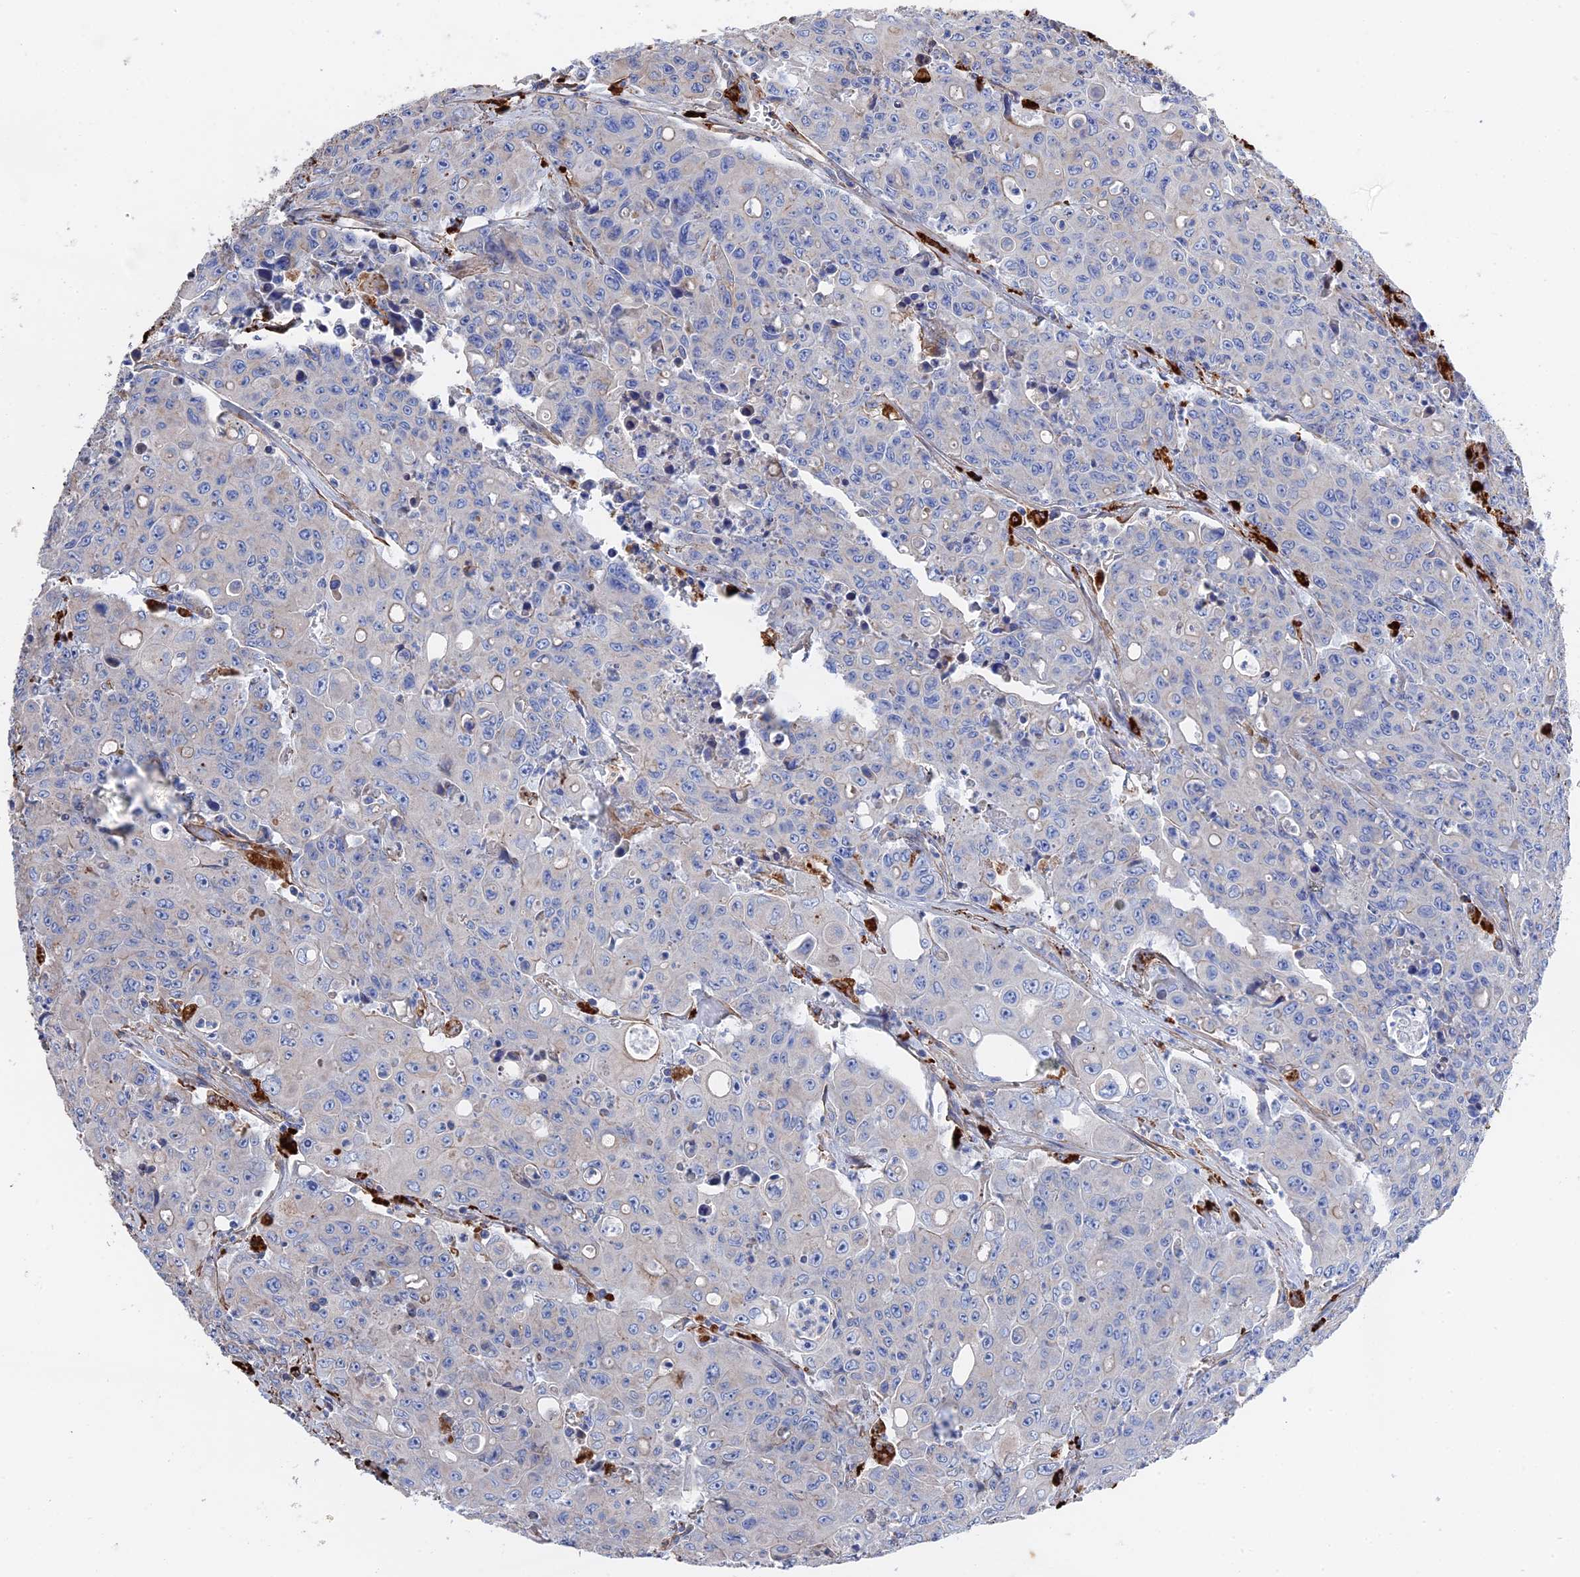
{"staining": {"intensity": "negative", "quantity": "none", "location": "none"}, "tissue": "colorectal cancer", "cell_type": "Tumor cells", "image_type": "cancer", "snomed": [{"axis": "morphology", "description": "Adenocarcinoma, NOS"}, {"axis": "topography", "description": "Colon"}], "caption": "This histopathology image is of colorectal cancer stained with immunohistochemistry to label a protein in brown with the nuclei are counter-stained blue. There is no expression in tumor cells. The staining was performed using DAB to visualize the protein expression in brown, while the nuclei were stained in blue with hematoxylin (Magnification: 20x).", "gene": "STRA6", "patient": {"sex": "male", "age": 51}}